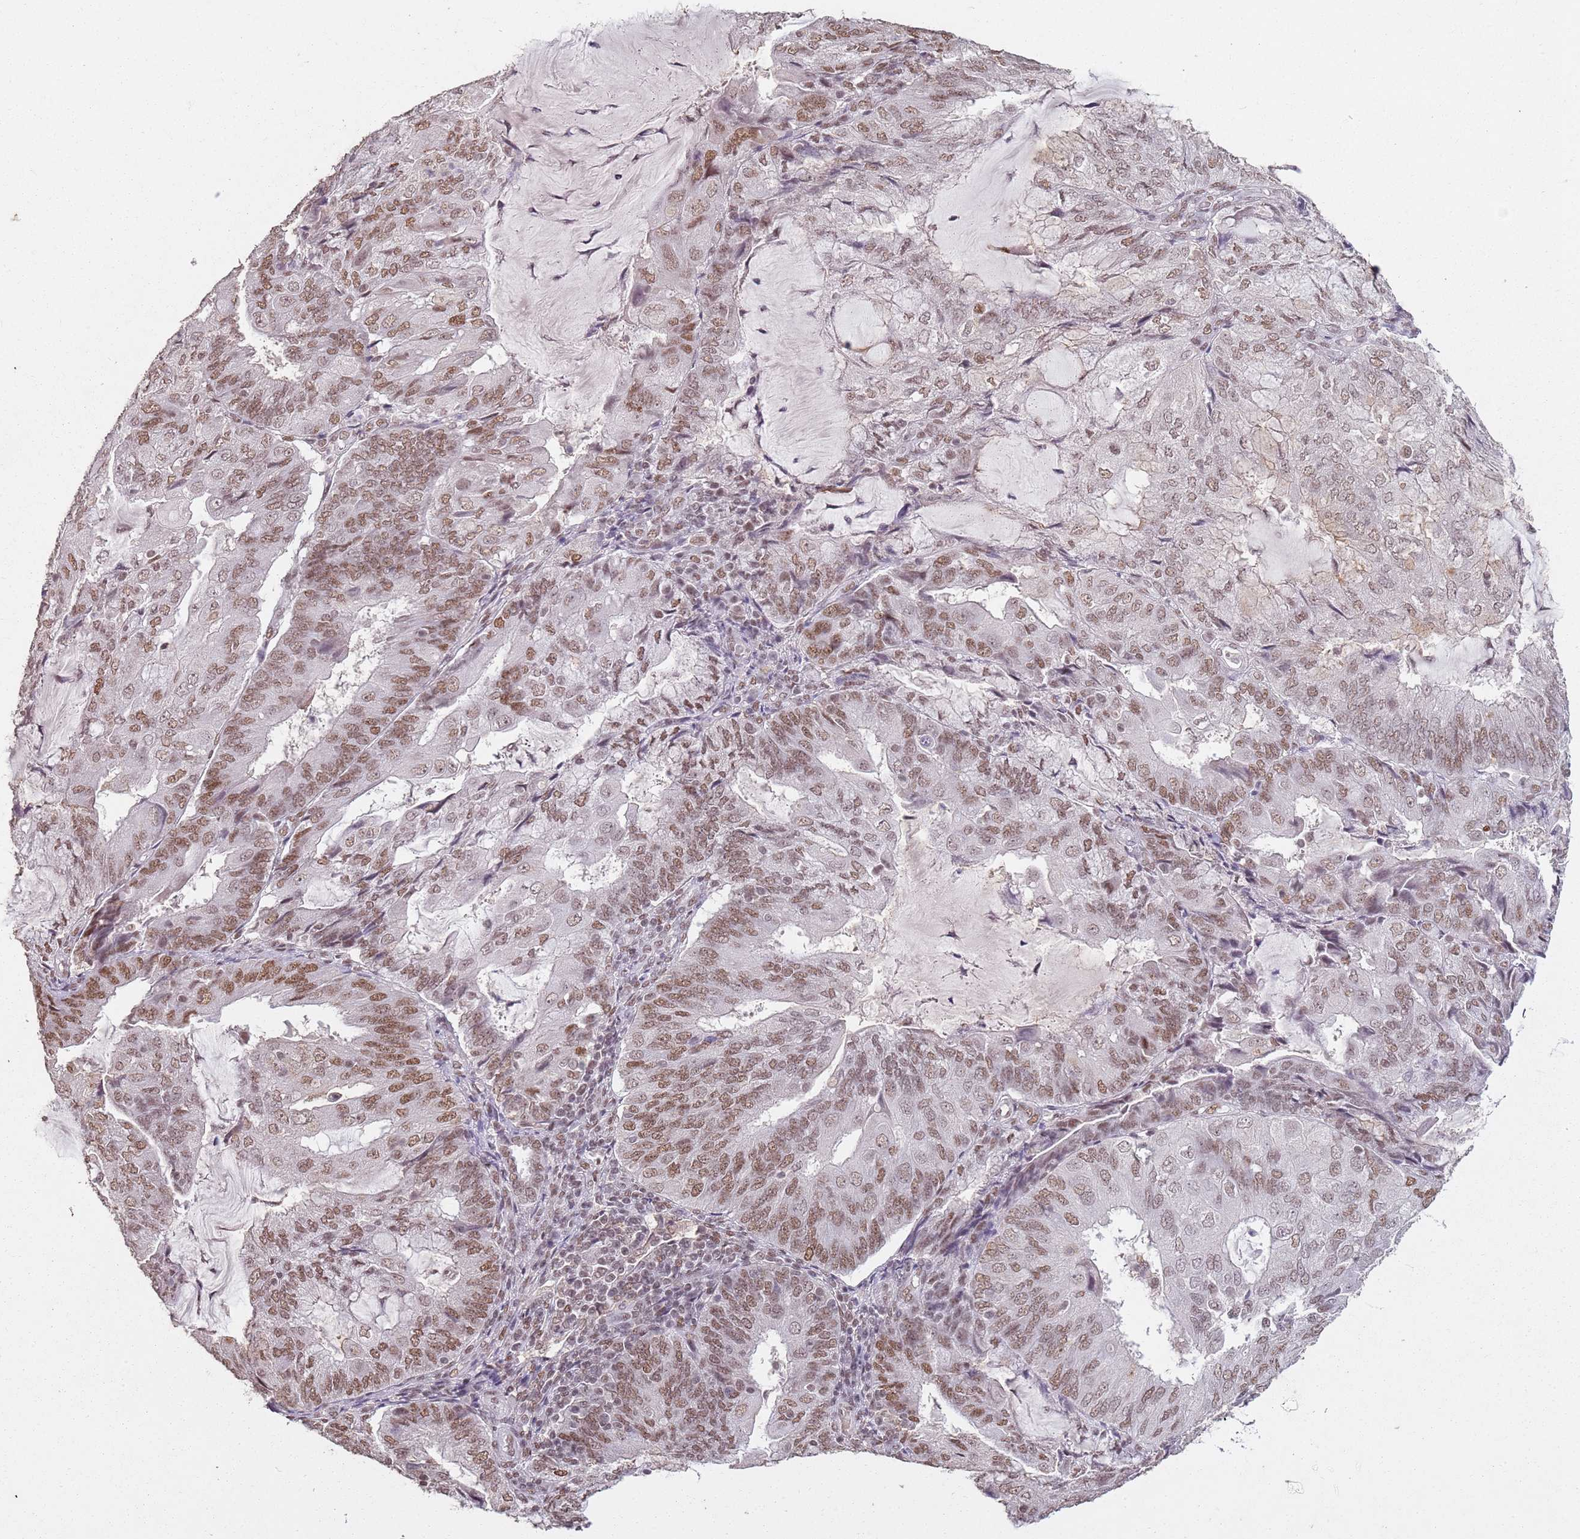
{"staining": {"intensity": "moderate", "quantity": ">75%", "location": "nuclear"}, "tissue": "endometrial cancer", "cell_type": "Tumor cells", "image_type": "cancer", "snomed": [{"axis": "morphology", "description": "Adenocarcinoma, NOS"}, {"axis": "topography", "description": "Endometrium"}], "caption": "High-power microscopy captured an immunohistochemistry (IHC) micrograph of endometrial adenocarcinoma, revealing moderate nuclear positivity in approximately >75% of tumor cells. (Stains: DAB (3,3'-diaminobenzidine) in brown, nuclei in blue, Microscopy: brightfield microscopy at high magnification).", "gene": "ARL14EP", "patient": {"sex": "female", "age": 81}}